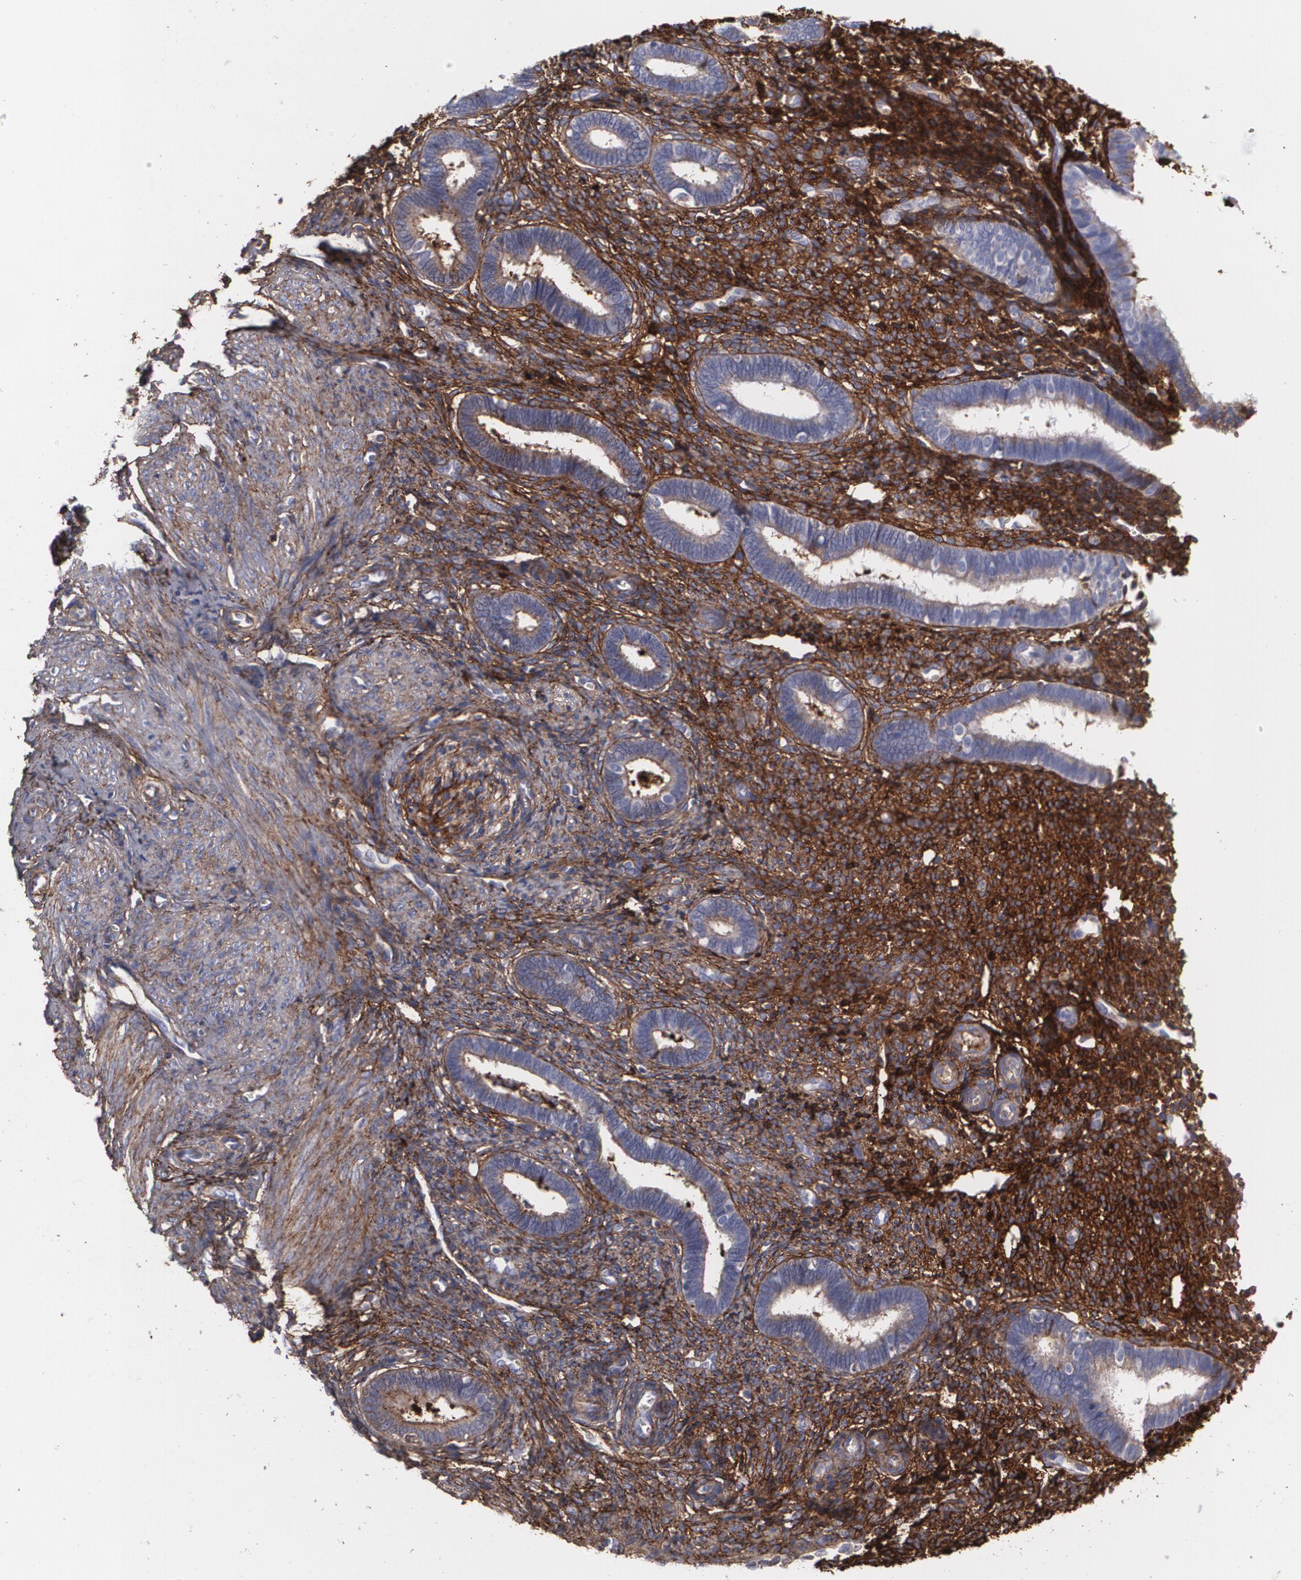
{"staining": {"intensity": "strong", "quantity": ">75%", "location": "cytoplasmic/membranous"}, "tissue": "endometrium", "cell_type": "Cells in endometrial stroma", "image_type": "normal", "snomed": [{"axis": "morphology", "description": "Normal tissue, NOS"}, {"axis": "topography", "description": "Endometrium"}], "caption": "This is a histology image of IHC staining of unremarkable endometrium, which shows strong staining in the cytoplasmic/membranous of cells in endometrial stroma.", "gene": "FBLN1", "patient": {"sex": "female", "age": 27}}